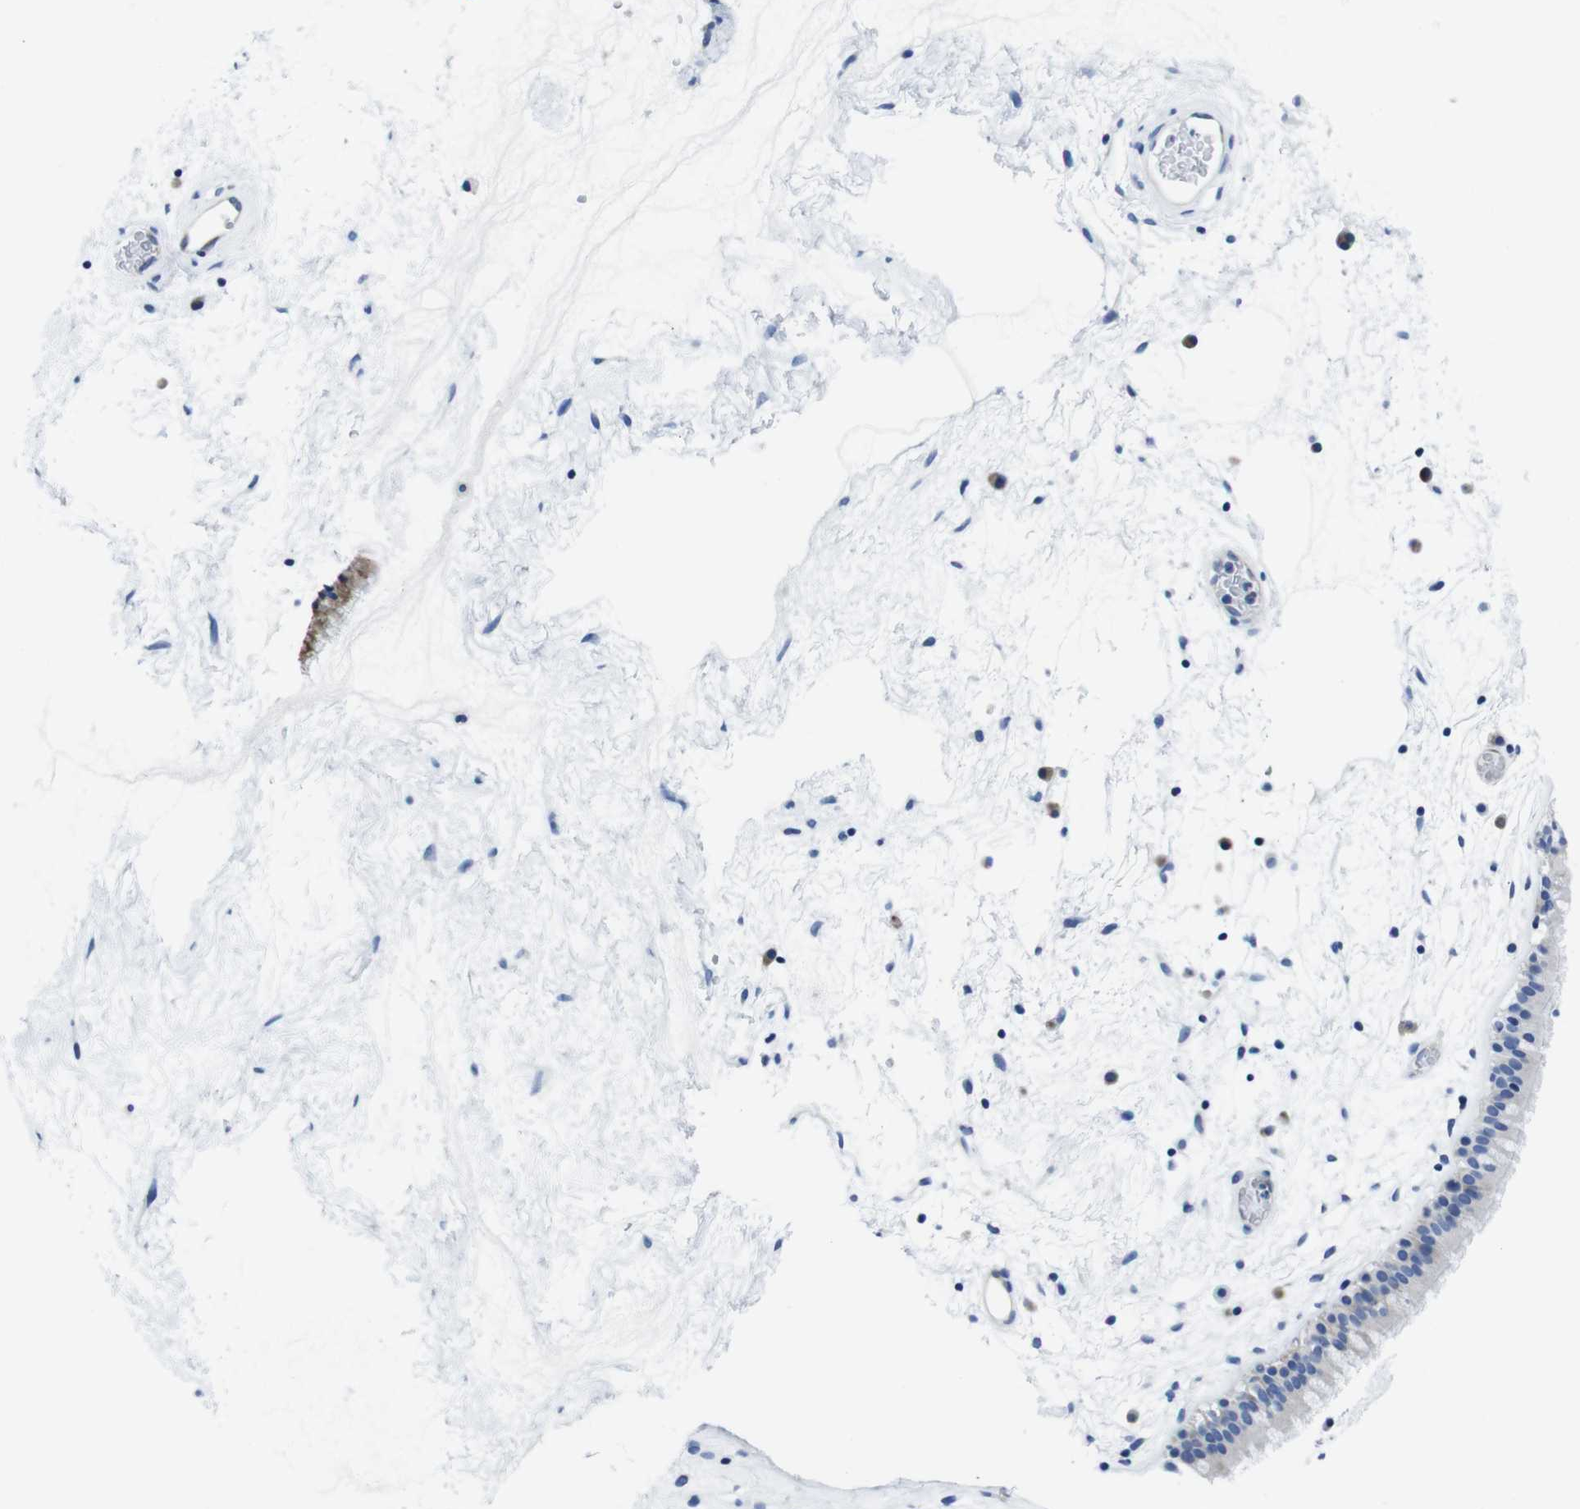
{"staining": {"intensity": "moderate", "quantity": "25%-75%", "location": "cytoplasmic/membranous"}, "tissue": "nasopharynx", "cell_type": "Respiratory epithelial cells", "image_type": "normal", "snomed": [{"axis": "morphology", "description": "Normal tissue, NOS"}, {"axis": "morphology", "description": "Inflammation, NOS"}, {"axis": "topography", "description": "Nasopharynx"}], "caption": "A micrograph of human nasopharynx stained for a protein exhibits moderate cytoplasmic/membranous brown staining in respiratory epithelial cells. (Stains: DAB in brown, nuclei in blue, Microscopy: brightfield microscopy at high magnification).", "gene": "EIF4A1", "patient": {"sex": "male", "age": 48}}